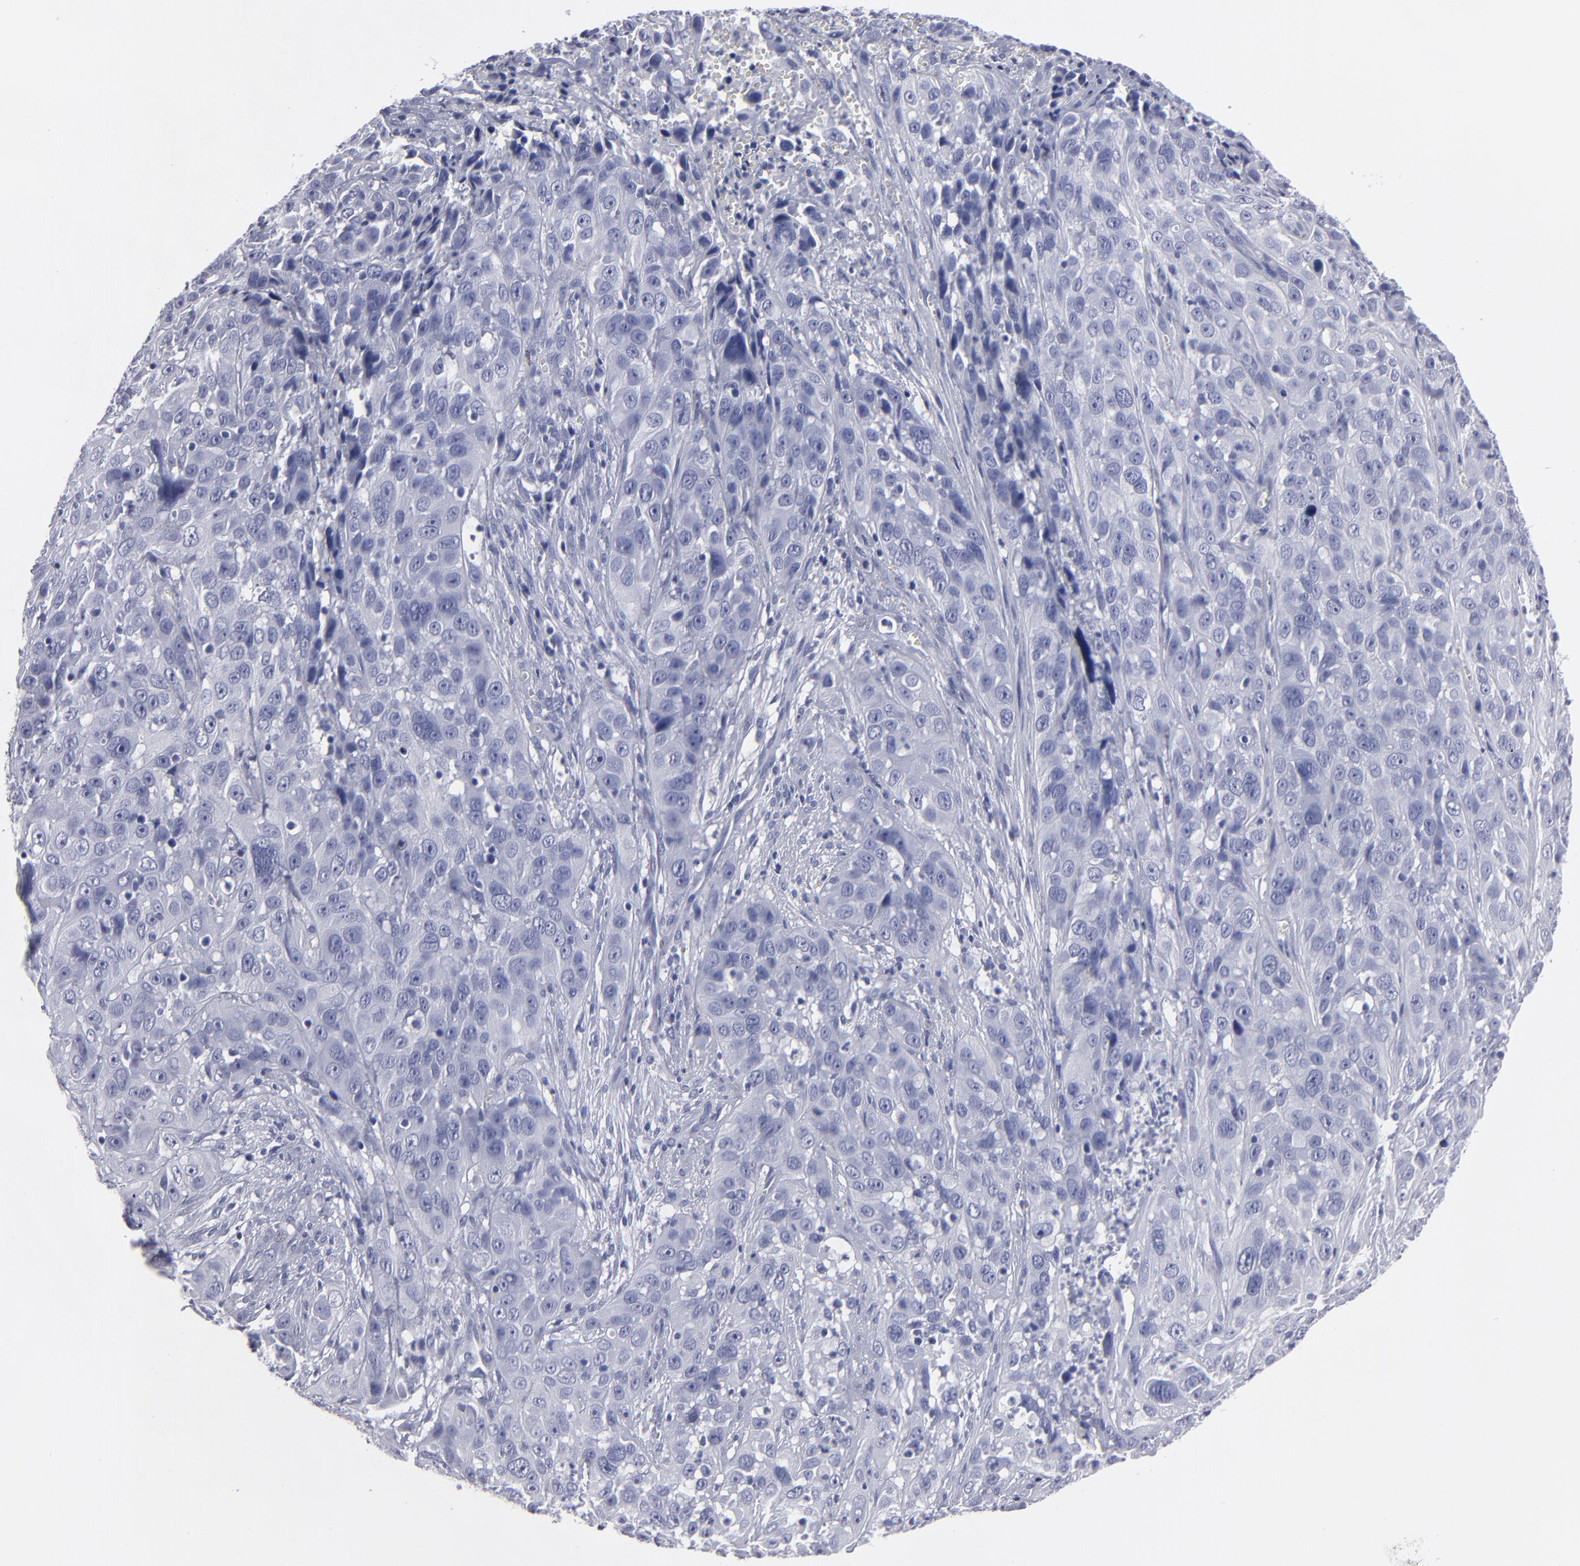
{"staining": {"intensity": "negative", "quantity": "none", "location": "none"}, "tissue": "cervical cancer", "cell_type": "Tumor cells", "image_type": "cancer", "snomed": [{"axis": "morphology", "description": "Squamous cell carcinoma, NOS"}, {"axis": "topography", "description": "Cervix"}], "caption": "High power microscopy histopathology image of an IHC histopathology image of squamous cell carcinoma (cervical), revealing no significant staining in tumor cells. (Stains: DAB immunohistochemistry (IHC) with hematoxylin counter stain, Microscopy: brightfield microscopy at high magnification).", "gene": "CADM3", "patient": {"sex": "female", "age": 32}}